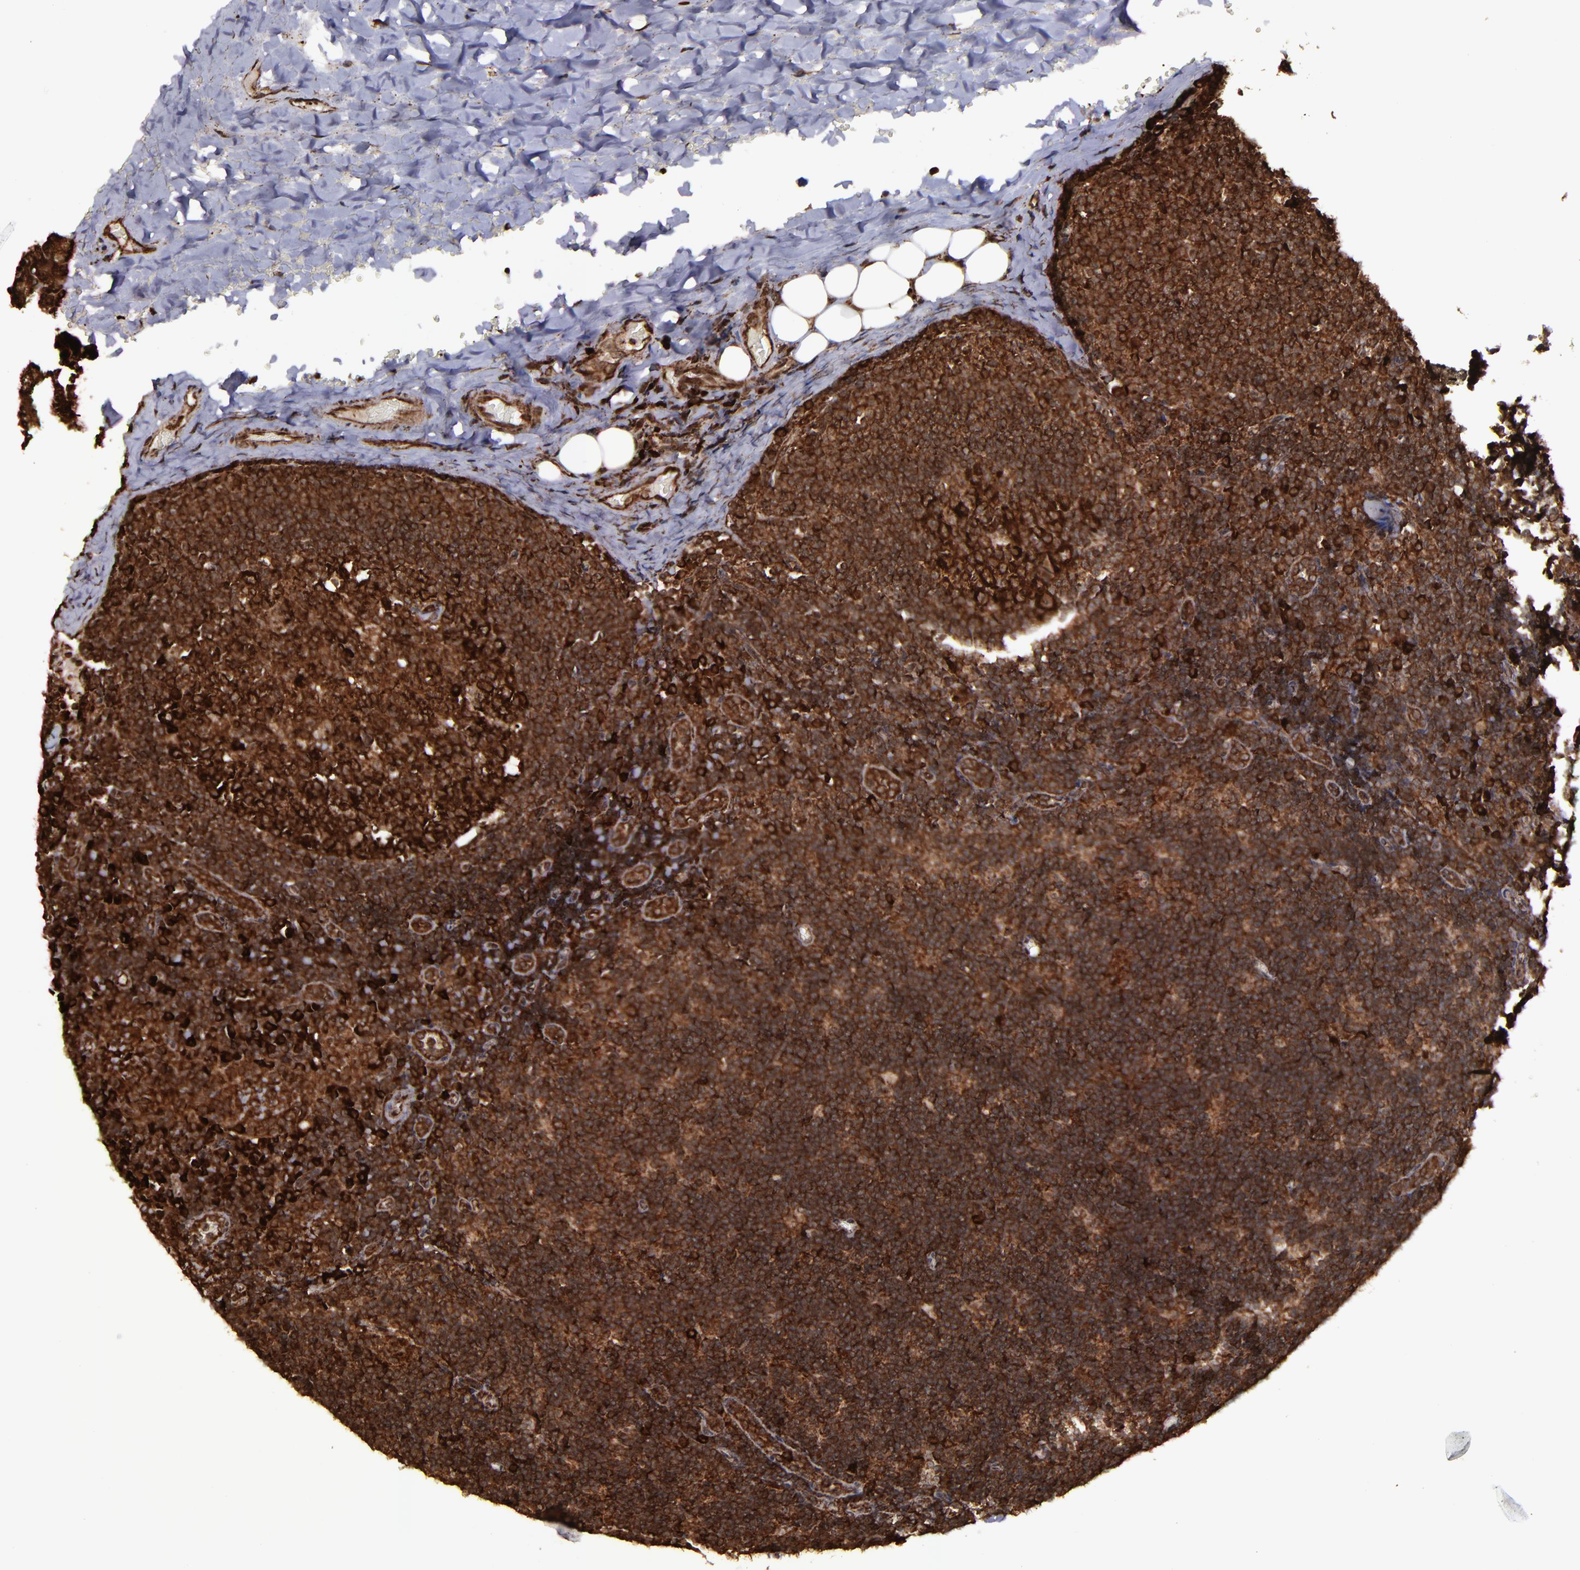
{"staining": {"intensity": "strong", "quantity": ">75%", "location": "cytoplasmic/membranous,nuclear"}, "tissue": "lymph node", "cell_type": "Germinal center cells", "image_type": "normal", "snomed": [{"axis": "morphology", "description": "Normal tissue, NOS"}, {"axis": "topography", "description": "Lymph node"}, {"axis": "topography", "description": "Salivary gland"}], "caption": "This is an image of IHC staining of benign lymph node, which shows strong expression in the cytoplasmic/membranous,nuclear of germinal center cells.", "gene": "EIF4ENIF1", "patient": {"sex": "male", "age": 8}}